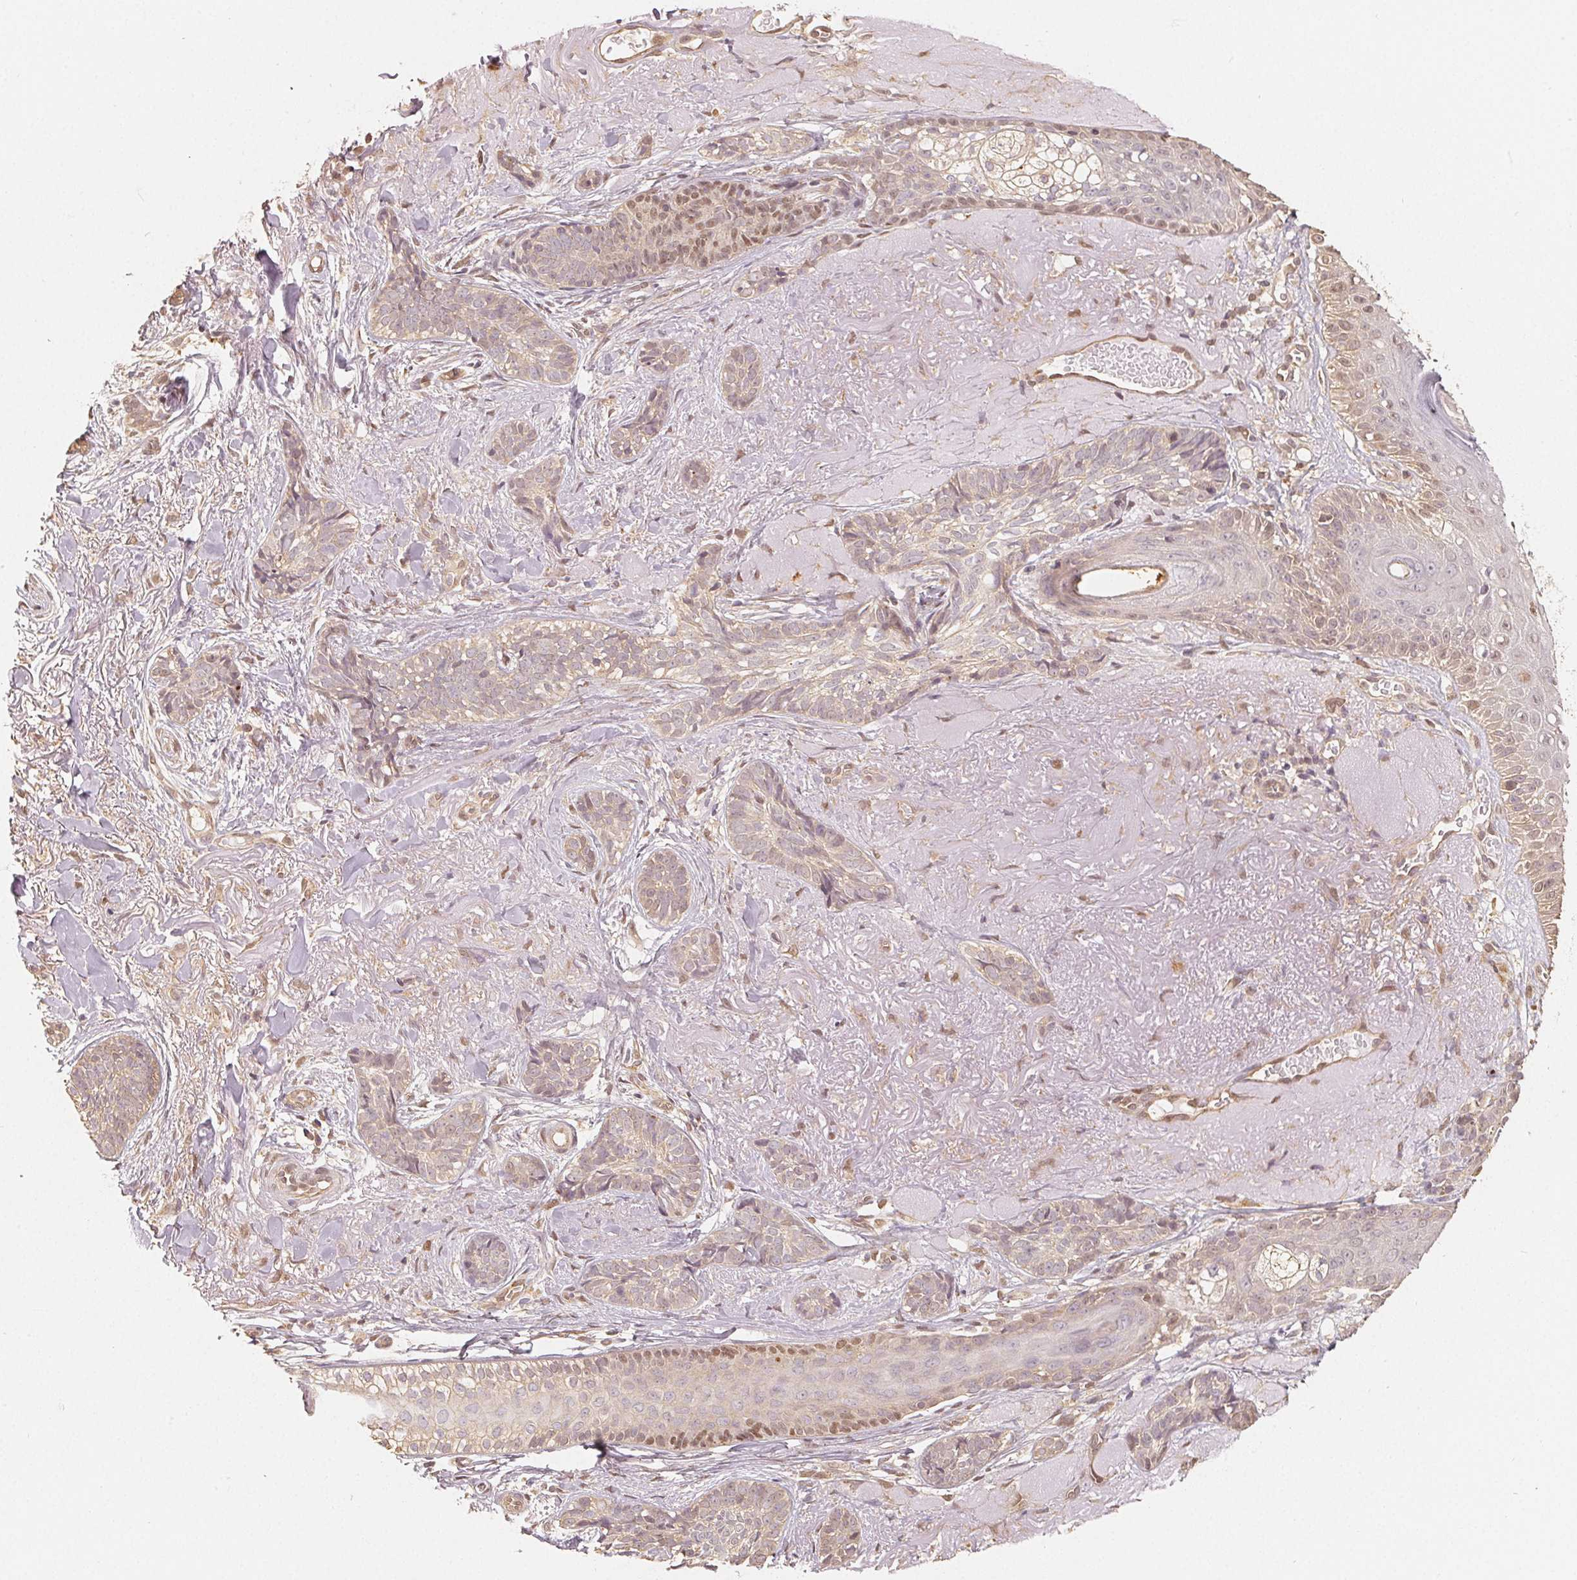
{"staining": {"intensity": "moderate", "quantity": "<25%", "location": "nuclear"}, "tissue": "skin cancer", "cell_type": "Tumor cells", "image_type": "cancer", "snomed": [{"axis": "morphology", "description": "Basal cell carcinoma"}, {"axis": "morphology", "description": "BCC, high aggressive"}, {"axis": "topography", "description": "Skin"}], "caption": "Tumor cells demonstrate low levels of moderate nuclear staining in about <25% of cells in human basal cell carcinoma (skin). (brown staining indicates protein expression, while blue staining denotes nuclei).", "gene": "GUSB", "patient": {"sex": "female", "age": 79}}